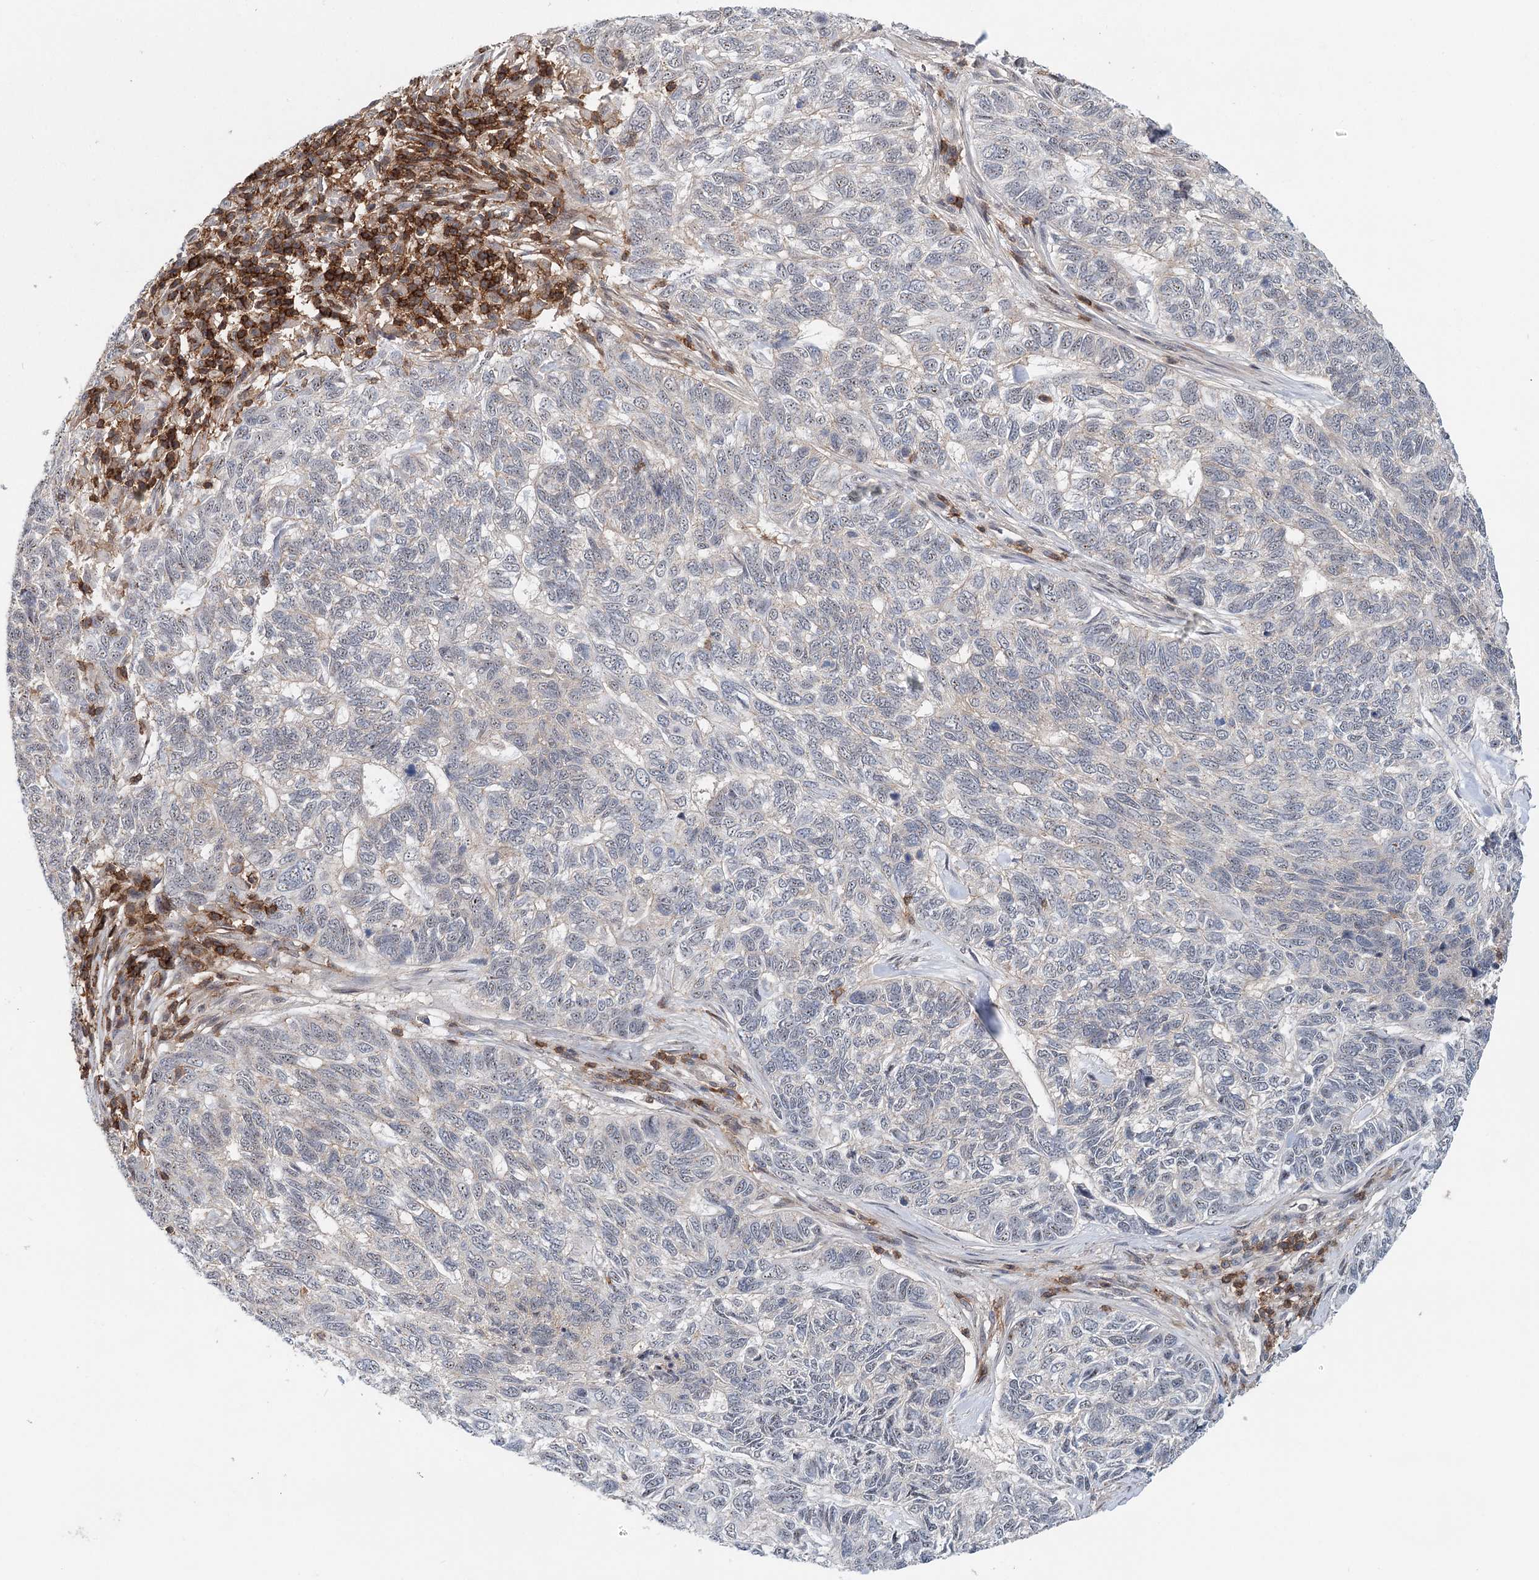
{"staining": {"intensity": "negative", "quantity": "none", "location": "none"}, "tissue": "skin cancer", "cell_type": "Tumor cells", "image_type": "cancer", "snomed": [{"axis": "morphology", "description": "Basal cell carcinoma"}, {"axis": "topography", "description": "Skin"}], "caption": "Immunohistochemical staining of human basal cell carcinoma (skin) reveals no significant positivity in tumor cells.", "gene": "CDC42SE2", "patient": {"sex": "female", "age": 65}}